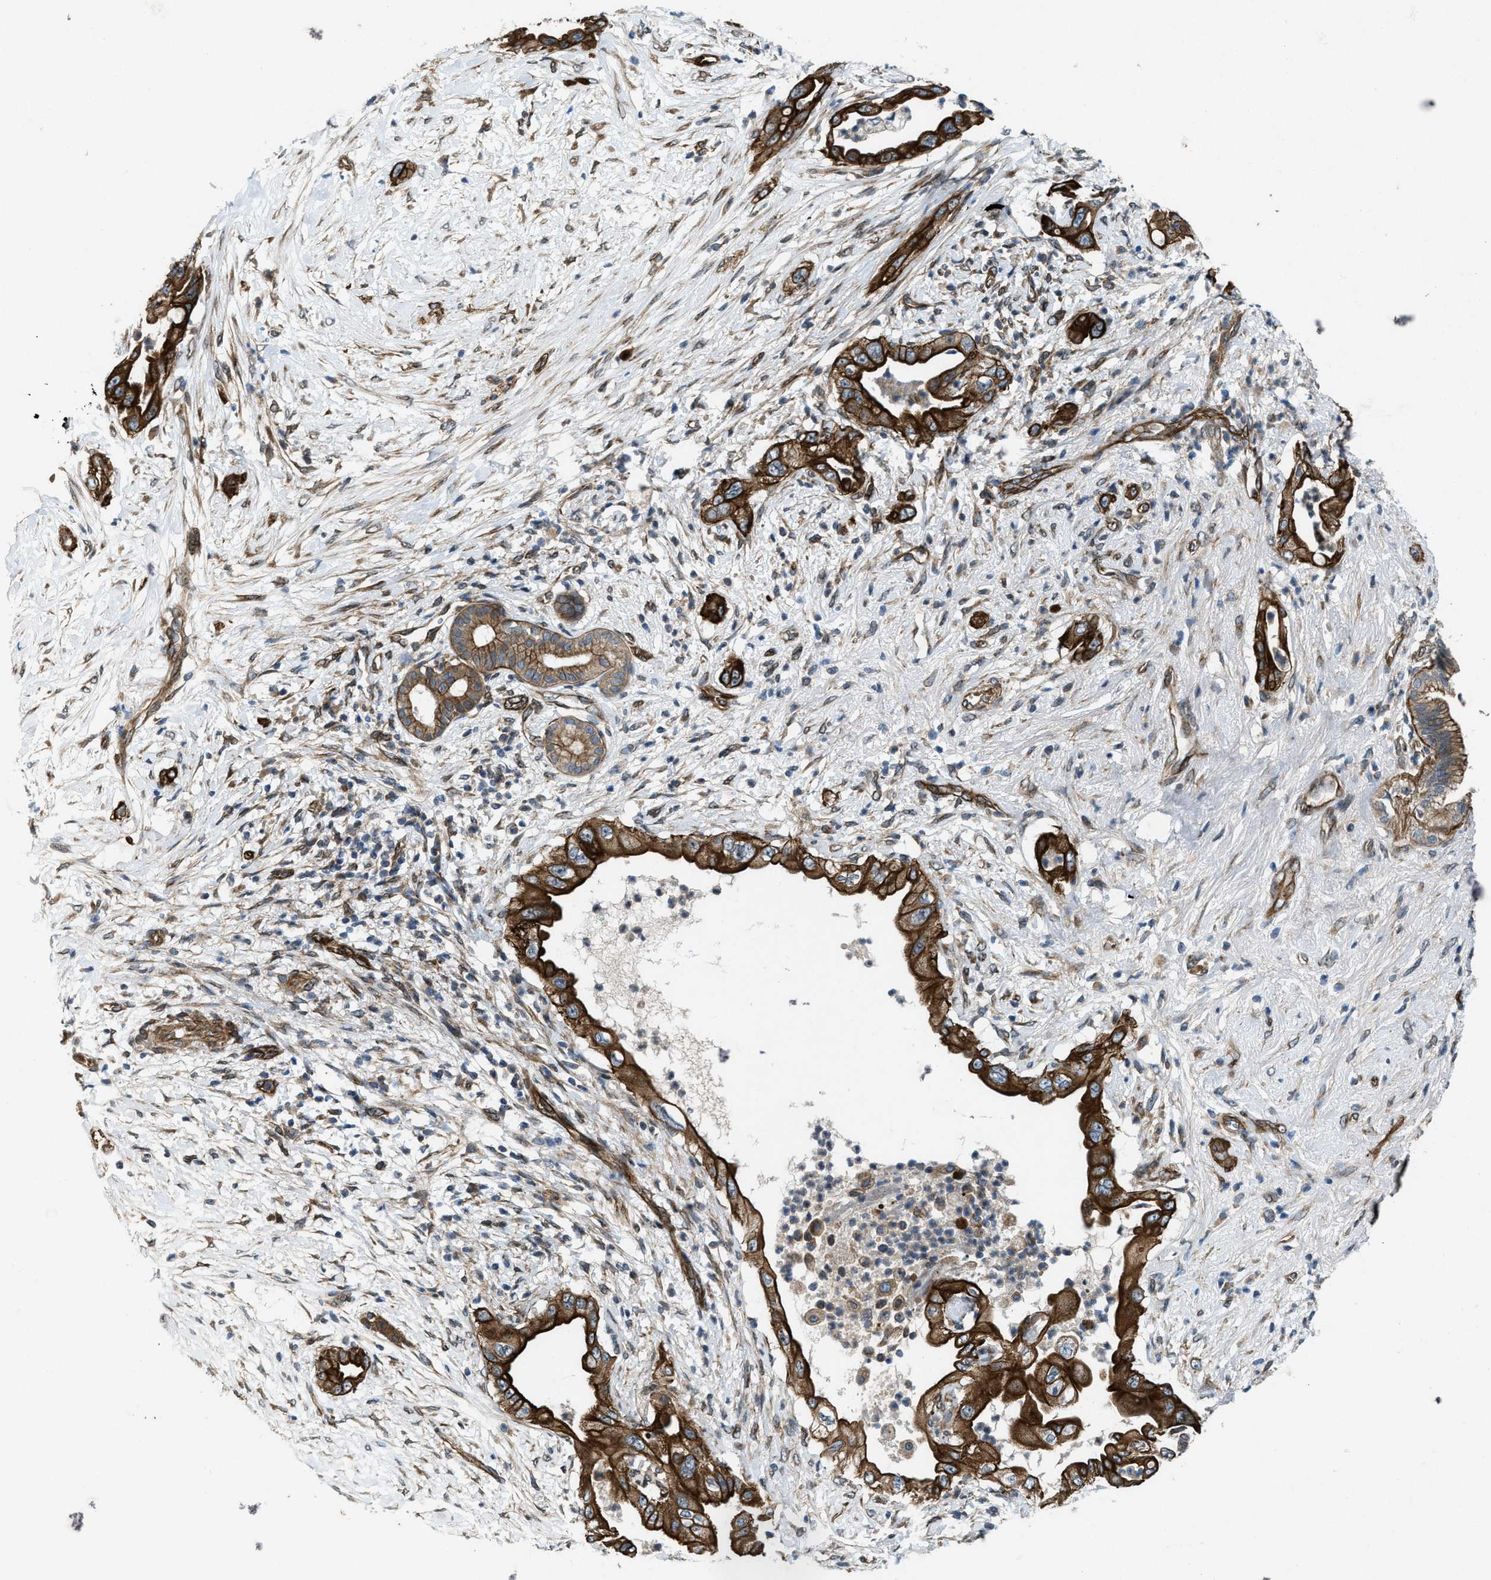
{"staining": {"intensity": "strong", "quantity": ">75%", "location": "cytoplasmic/membranous"}, "tissue": "pancreatic cancer", "cell_type": "Tumor cells", "image_type": "cancer", "snomed": [{"axis": "morphology", "description": "Adenocarcinoma, NOS"}, {"axis": "topography", "description": "Pancreas"}], "caption": "Adenocarcinoma (pancreatic) tissue displays strong cytoplasmic/membranous staining in about >75% of tumor cells, visualized by immunohistochemistry. The protein is stained brown, and the nuclei are stained in blue (DAB (3,3'-diaminobenzidine) IHC with brightfield microscopy, high magnification).", "gene": "URGCP", "patient": {"sex": "male", "age": 59}}